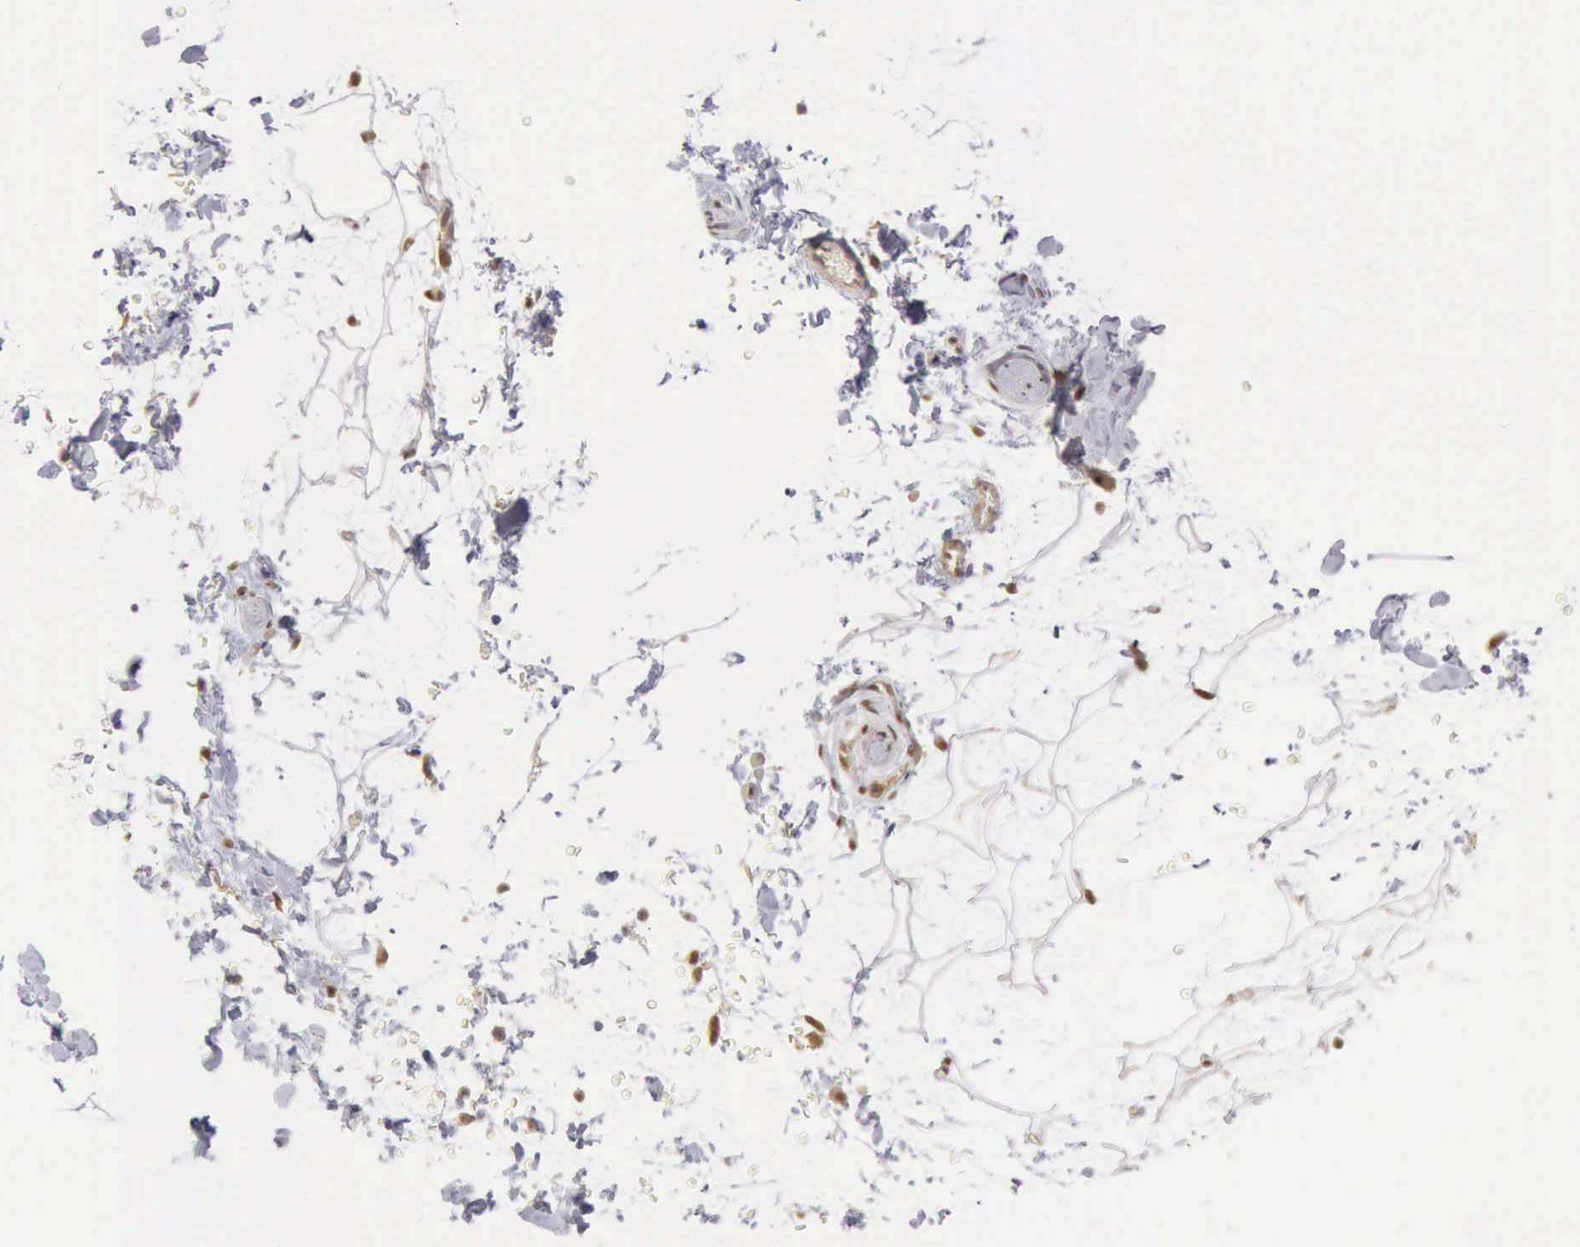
{"staining": {"intensity": "negative", "quantity": "none", "location": "none"}, "tissue": "adipose tissue", "cell_type": "Adipocytes", "image_type": "normal", "snomed": [{"axis": "morphology", "description": "Normal tissue, NOS"}, {"axis": "topography", "description": "Soft tissue"}], "caption": "Adipocytes show no significant protein positivity in benign adipose tissue.", "gene": "CDKN2A", "patient": {"sex": "male", "age": 72}}